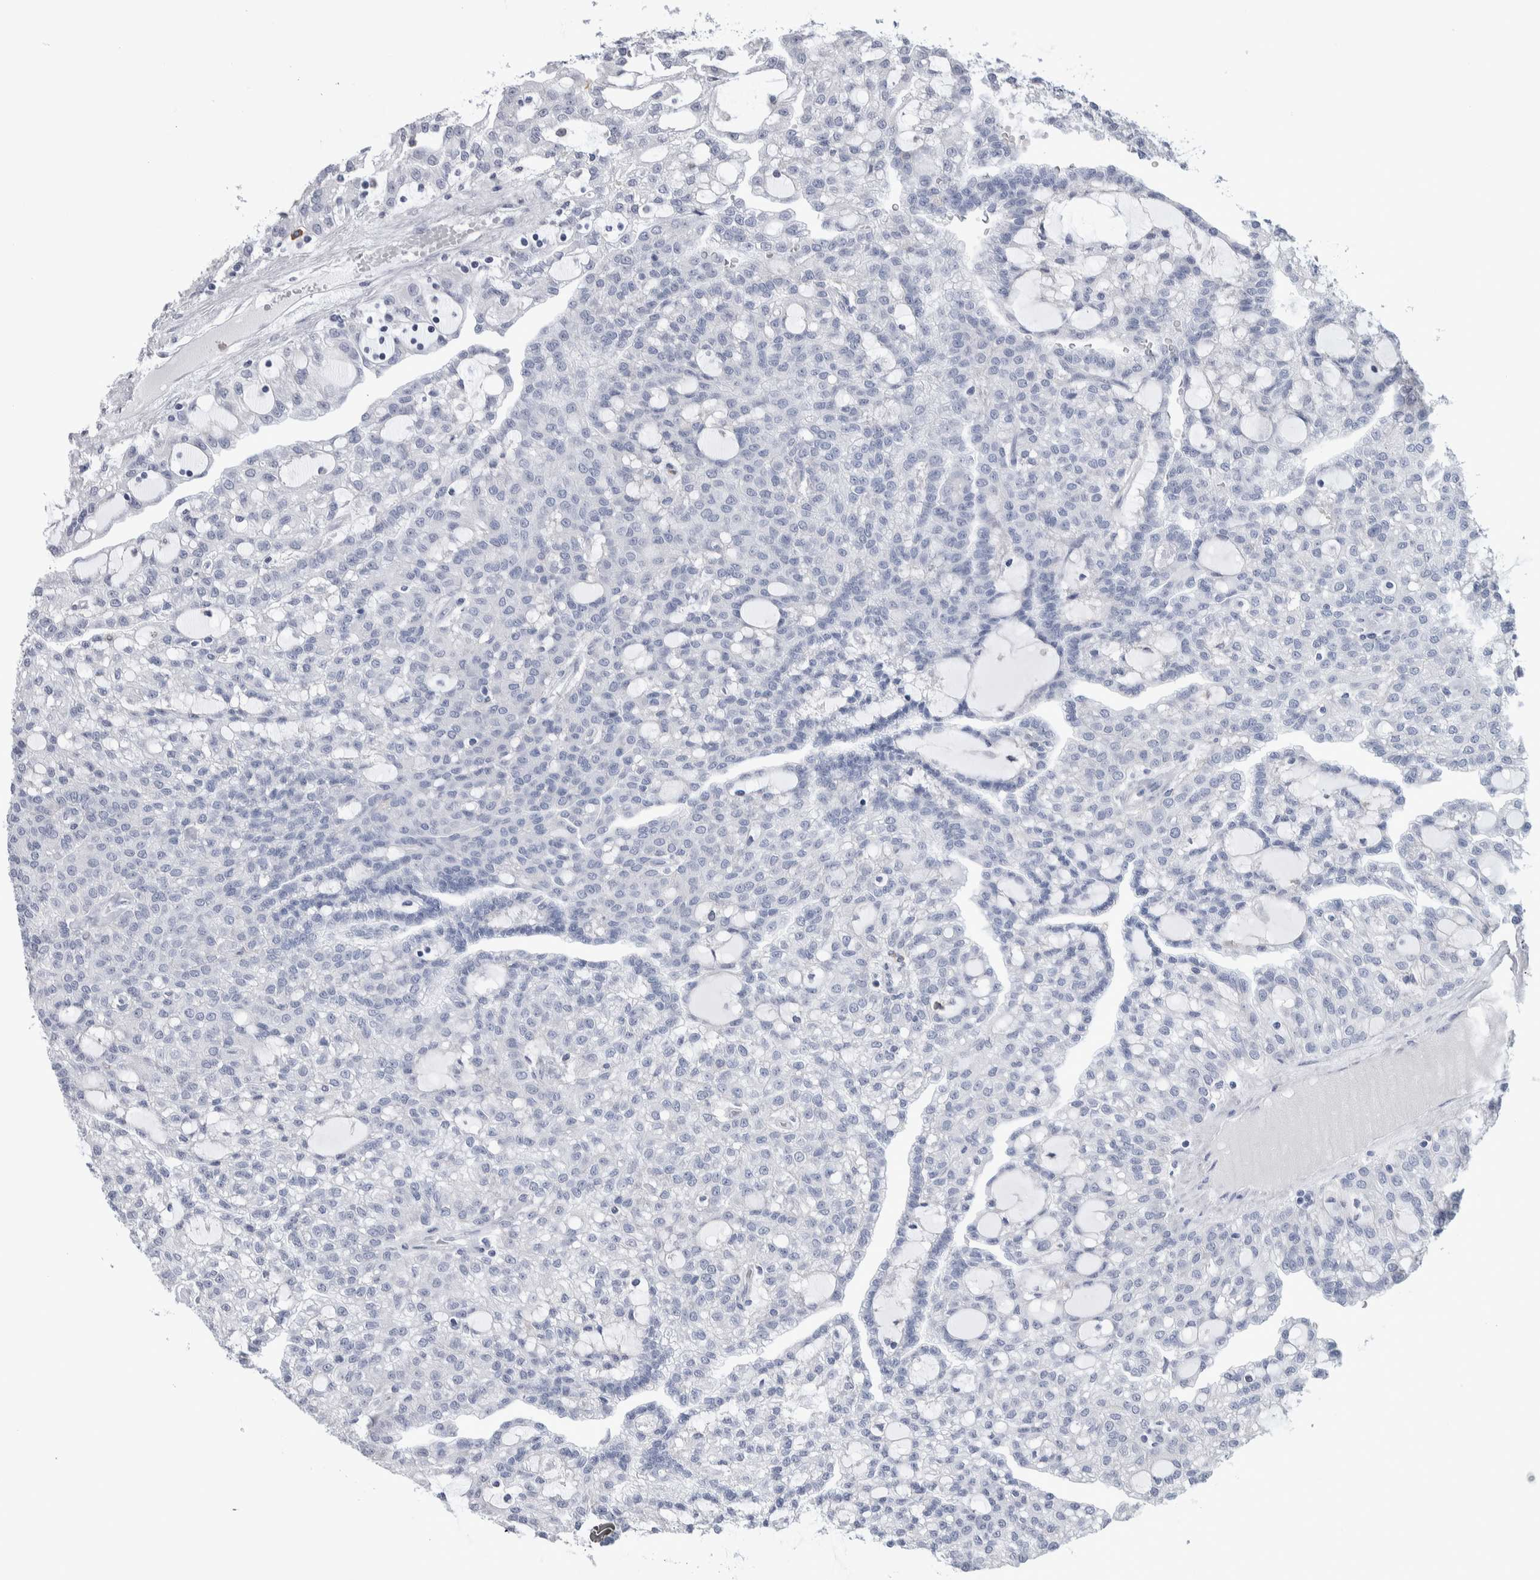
{"staining": {"intensity": "negative", "quantity": "none", "location": "none"}, "tissue": "renal cancer", "cell_type": "Tumor cells", "image_type": "cancer", "snomed": [{"axis": "morphology", "description": "Adenocarcinoma, NOS"}, {"axis": "topography", "description": "Kidney"}], "caption": "Tumor cells show no significant positivity in adenocarcinoma (renal). (DAB immunohistochemistry visualized using brightfield microscopy, high magnification).", "gene": "LURAP1L", "patient": {"sex": "male", "age": 63}}